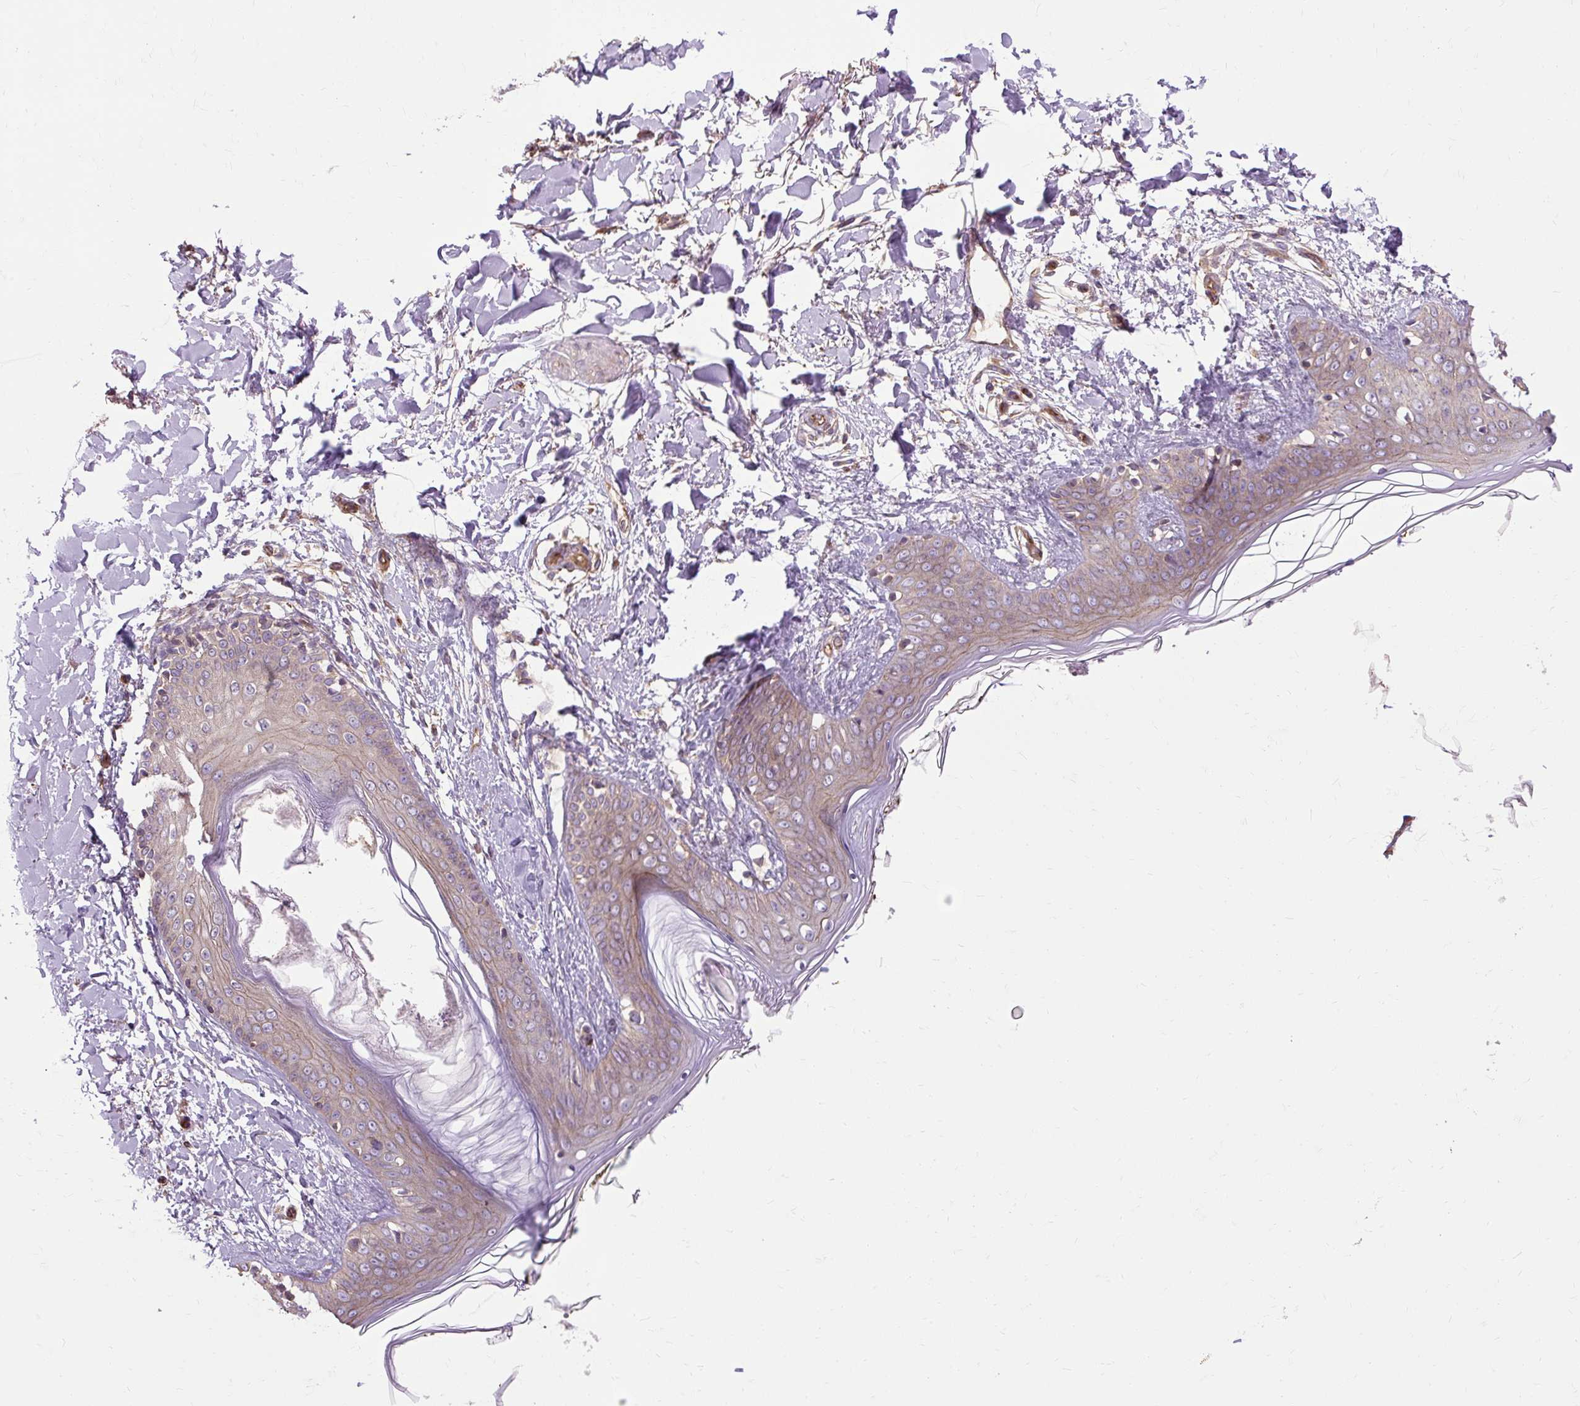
{"staining": {"intensity": "moderate", "quantity": ">75%", "location": "cytoplasmic/membranous"}, "tissue": "skin", "cell_type": "Fibroblasts", "image_type": "normal", "snomed": [{"axis": "morphology", "description": "Normal tissue, NOS"}, {"axis": "topography", "description": "Skin"}], "caption": "Immunohistochemistry histopathology image of benign skin: human skin stained using immunohistochemistry exhibits medium levels of moderate protein expression localized specifically in the cytoplasmic/membranous of fibroblasts, appearing as a cytoplasmic/membranous brown color.", "gene": "CCDC93", "patient": {"sex": "female", "age": 34}}